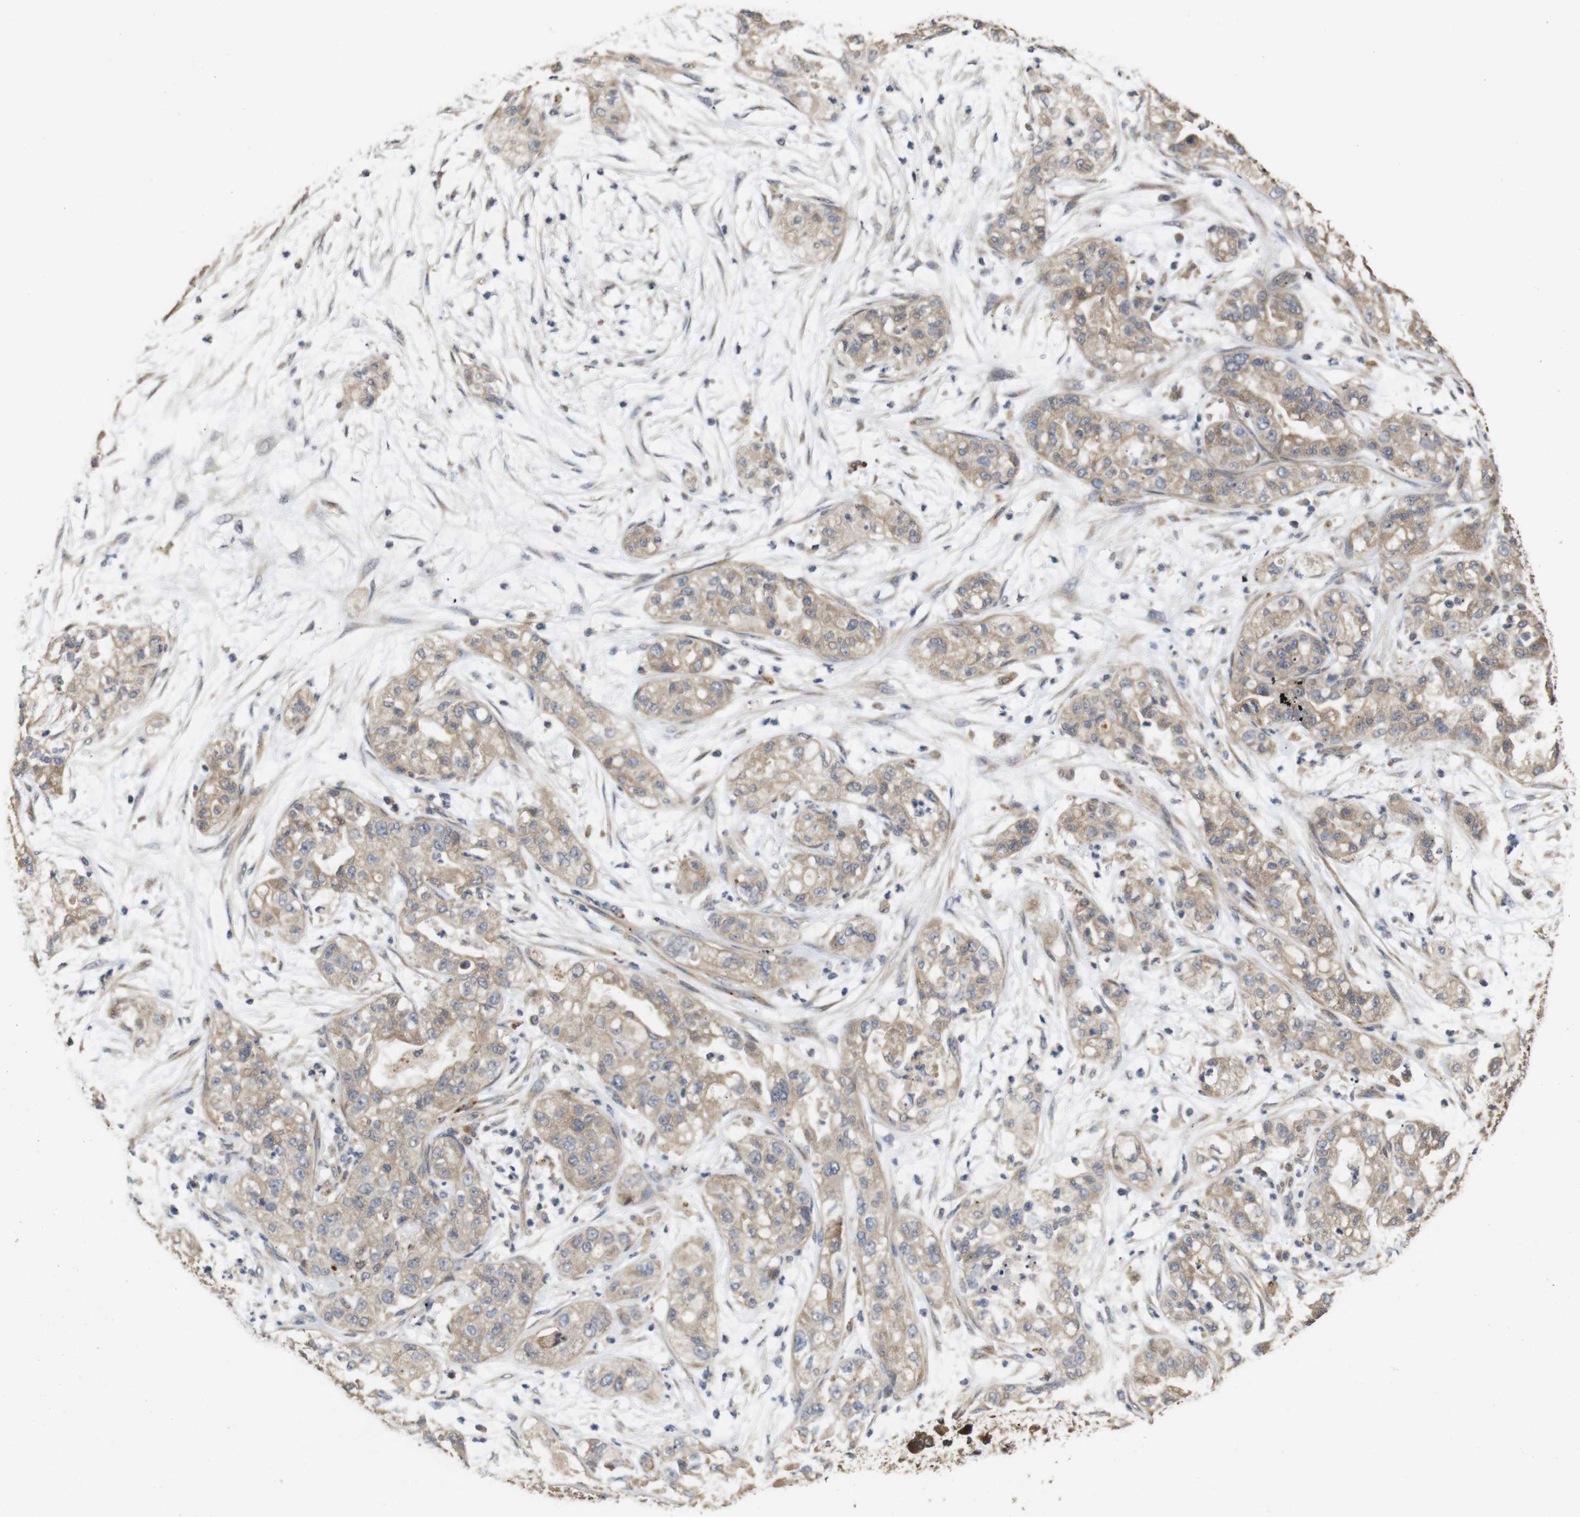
{"staining": {"intensity": "moderate", "quantity": ">75%", "location": "cytoplasmic/membranous"}, "tissue": "pancreatic cancer", "cell_type": "Tumor cells", "image_type": "cancer", "snomed": [{"axis": "morphology", "description": "Adenocarcinoma, NOS"}, {"axis": "topography", "description": "Pancreas"}], "caption": "Pancreatic cancer stained with immunohistochemistry demonstrates moderate cytoplasmic/membranous positivity in about >75% of tumor cells.", "gene": "PTPN14", "patient": {"sex": "female", "age": 78}}